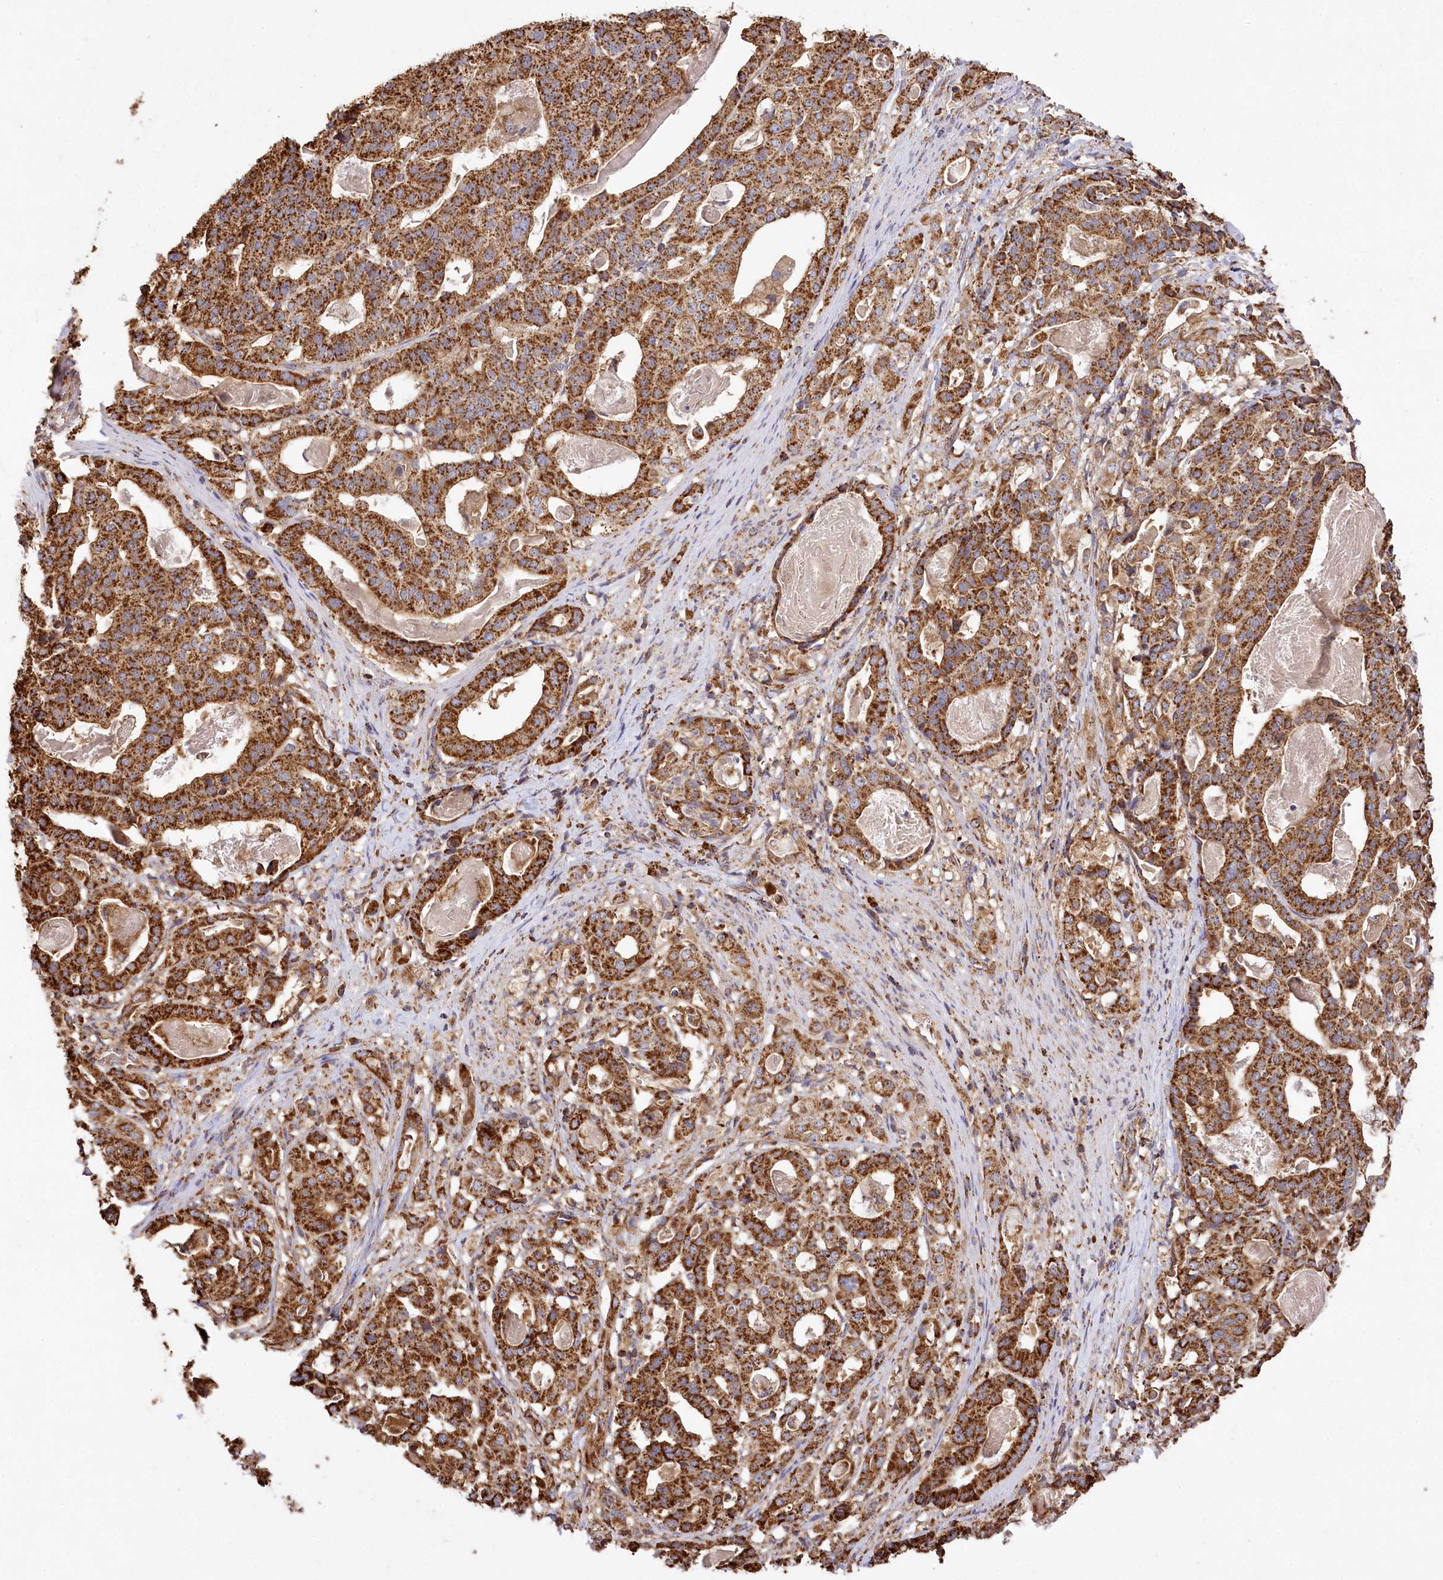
{"staining": {"intensity": "strong", "quantity": ">75%", "location": "cytoplasmic/membranous"}, "tissue": "stomach cancer", "cell_type": "Tumor cells", "image_type": "cancer", "snomed": [{"axis": "morphology", "description": "Adenocarcinoma, NOS"}, {"axis": "topography", "description": "Stomach"}], "caption": "A brown stain highlights strong cytoplasmic/membranous staining of a protein in adenocarcinoma (stomach) tumor cells.", "gene": "CARD19", "patient": {"sex": "male", "age": 48}}